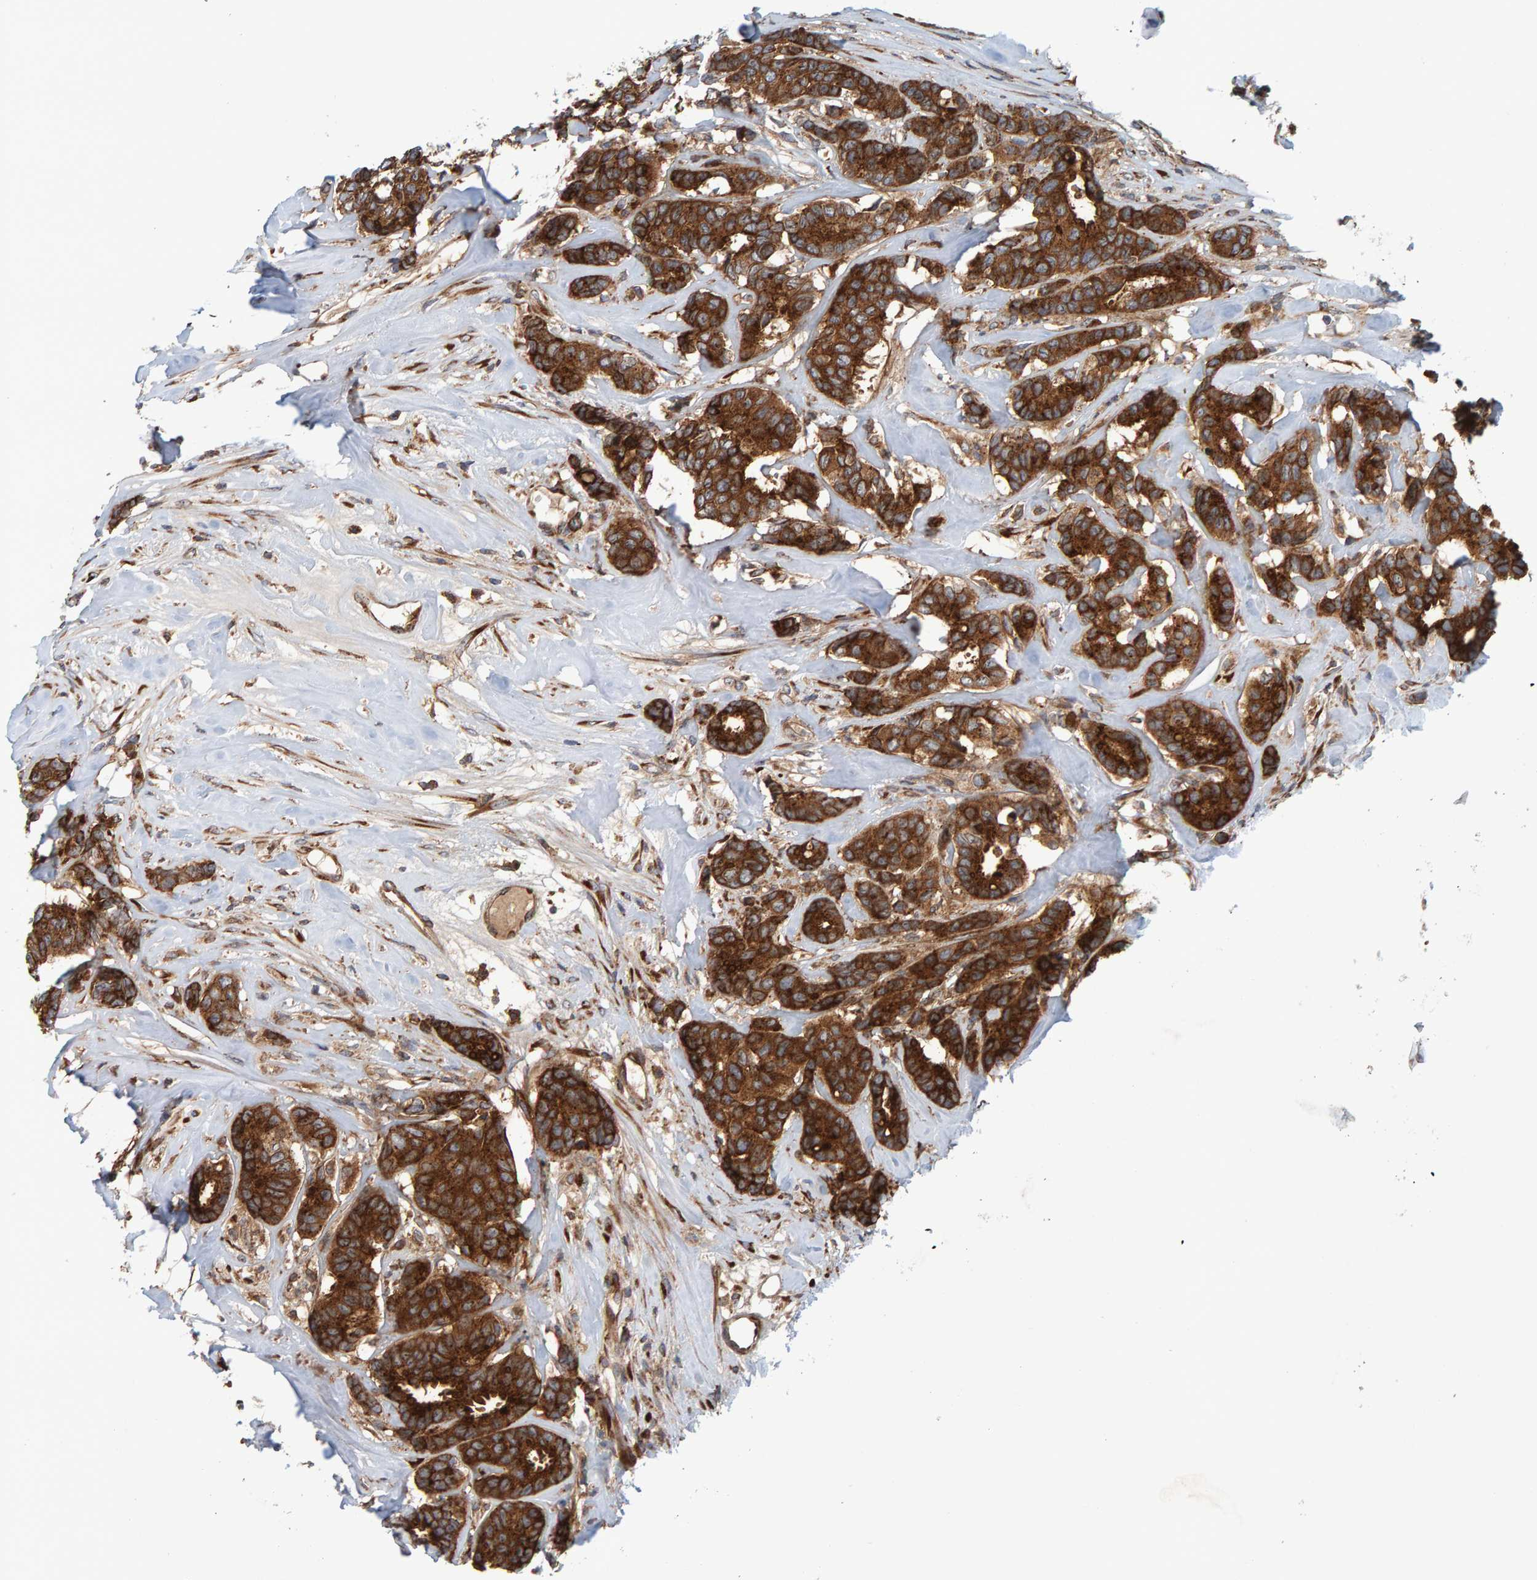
{"staining": {"intensity": "strong", "quantity": ">75%", "location": "cytoplasmic/membranous"}, "tissue": "breast cancer", "cell_type": "Tumor cells", "image_type": "cancer", "snomed": [{"axis": "morphology", "description": "Duct carcinoma"}, {"axis": "topography", "description": "Breast"}], "caption": "Tumor cells reveal high levels of strong cytoplasmic/membranous positivity in approximately >75% of cells in breast invasive ductal carcinoma.", "gene": "BAIAP2", "patient": {"sex": "female", "age": 87}}